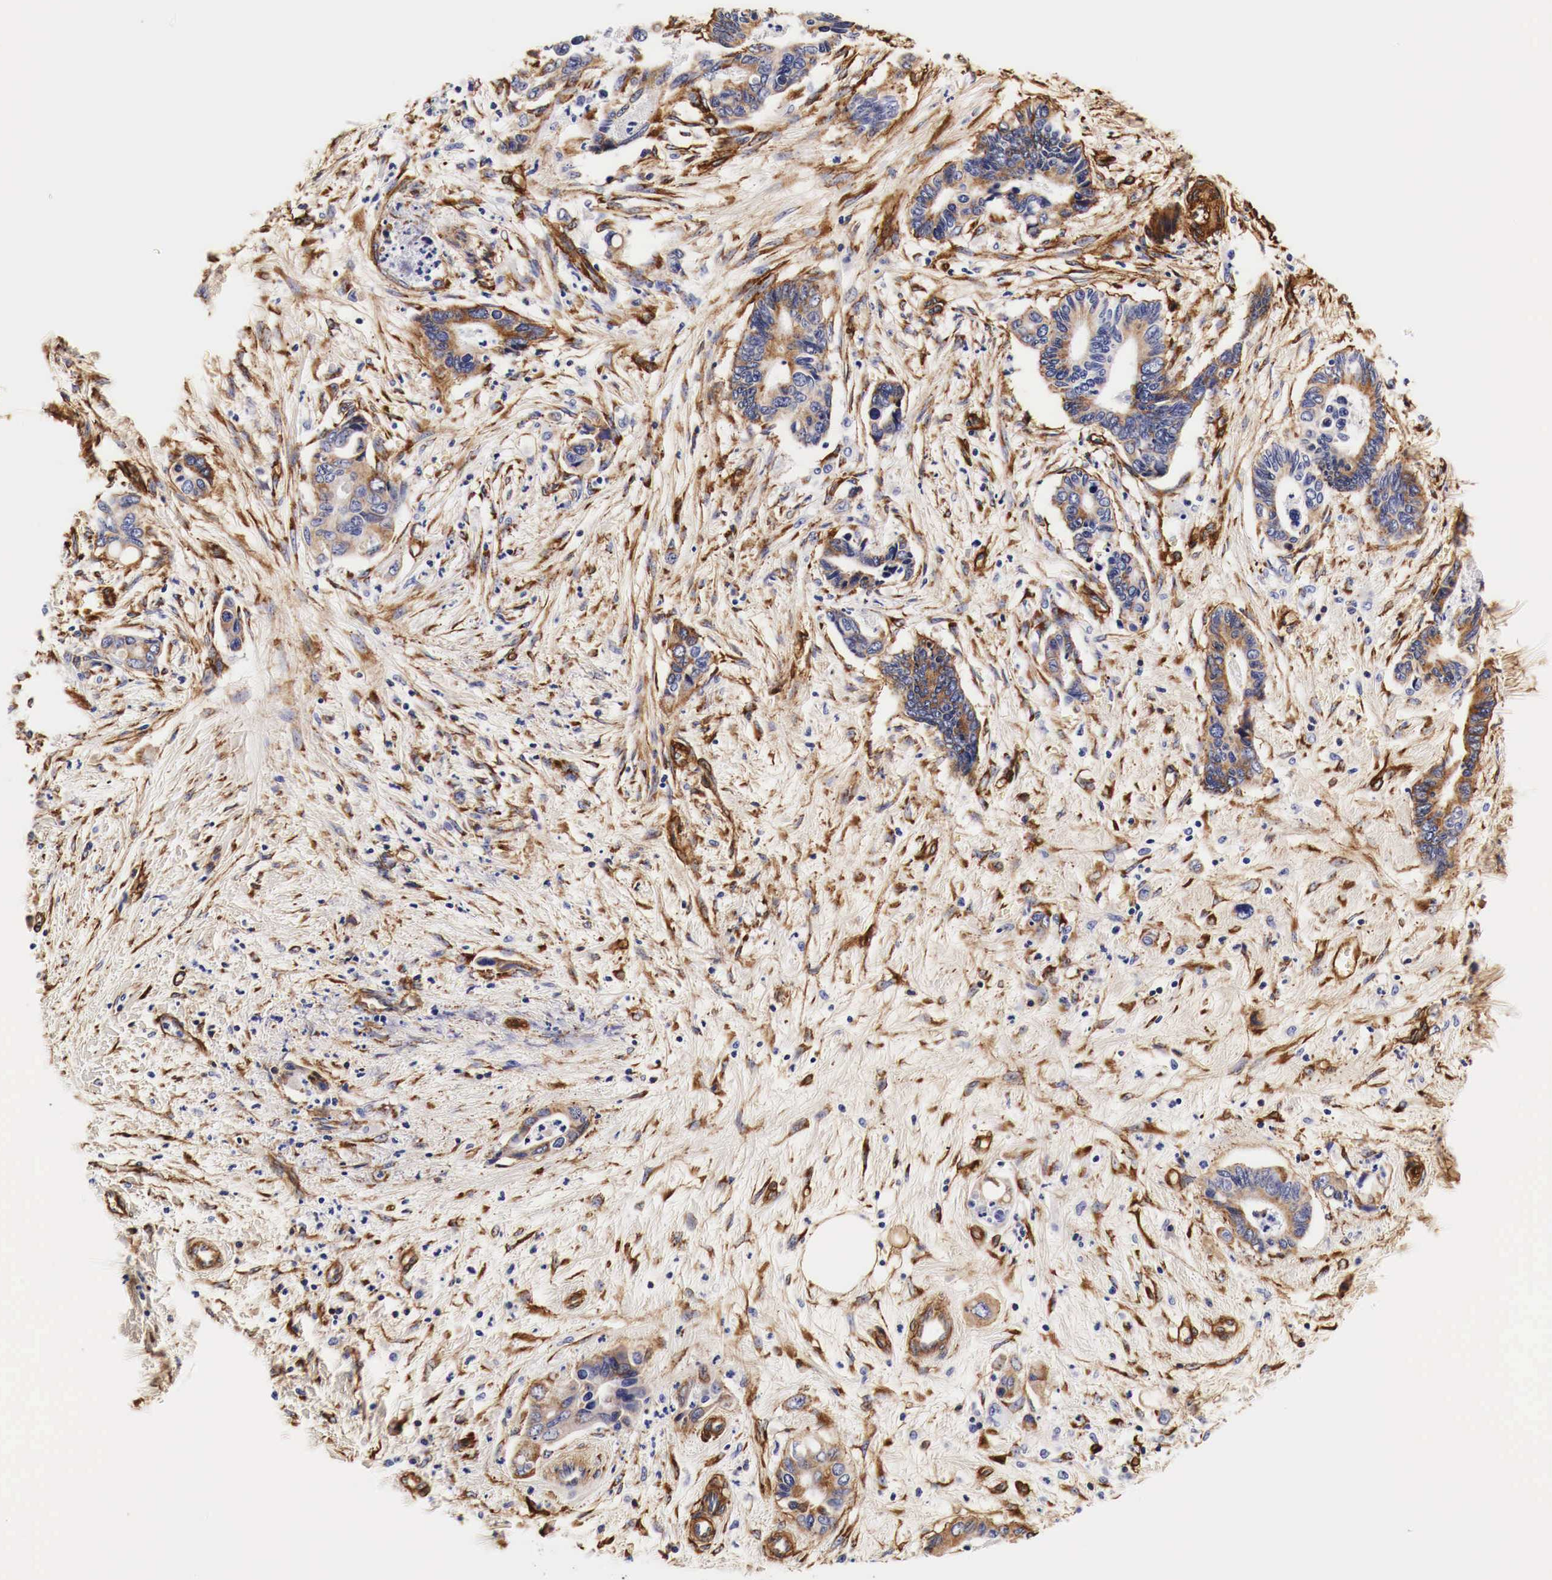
{"staining": {"intensity": "moderate", "quantity": ">75%", "location": "cytoplasmic/membranous"}, "tissue": "pancreatic cancer", "cell_type": "Tumor cells", "image_type": "cancer", "snomed": [{"axis": "morphology", "description": "Adenocarcinoma, NOS"}, {"axis": "topography", "description": "Pancreas"}], "caption": "Moderate cytoplasmic/membranous protein expression is identified in approximately >75% of tumor cells in pancreatic cancer.", "gene": "LAMB2", "patient": {"sex": "female", "age": 70}}